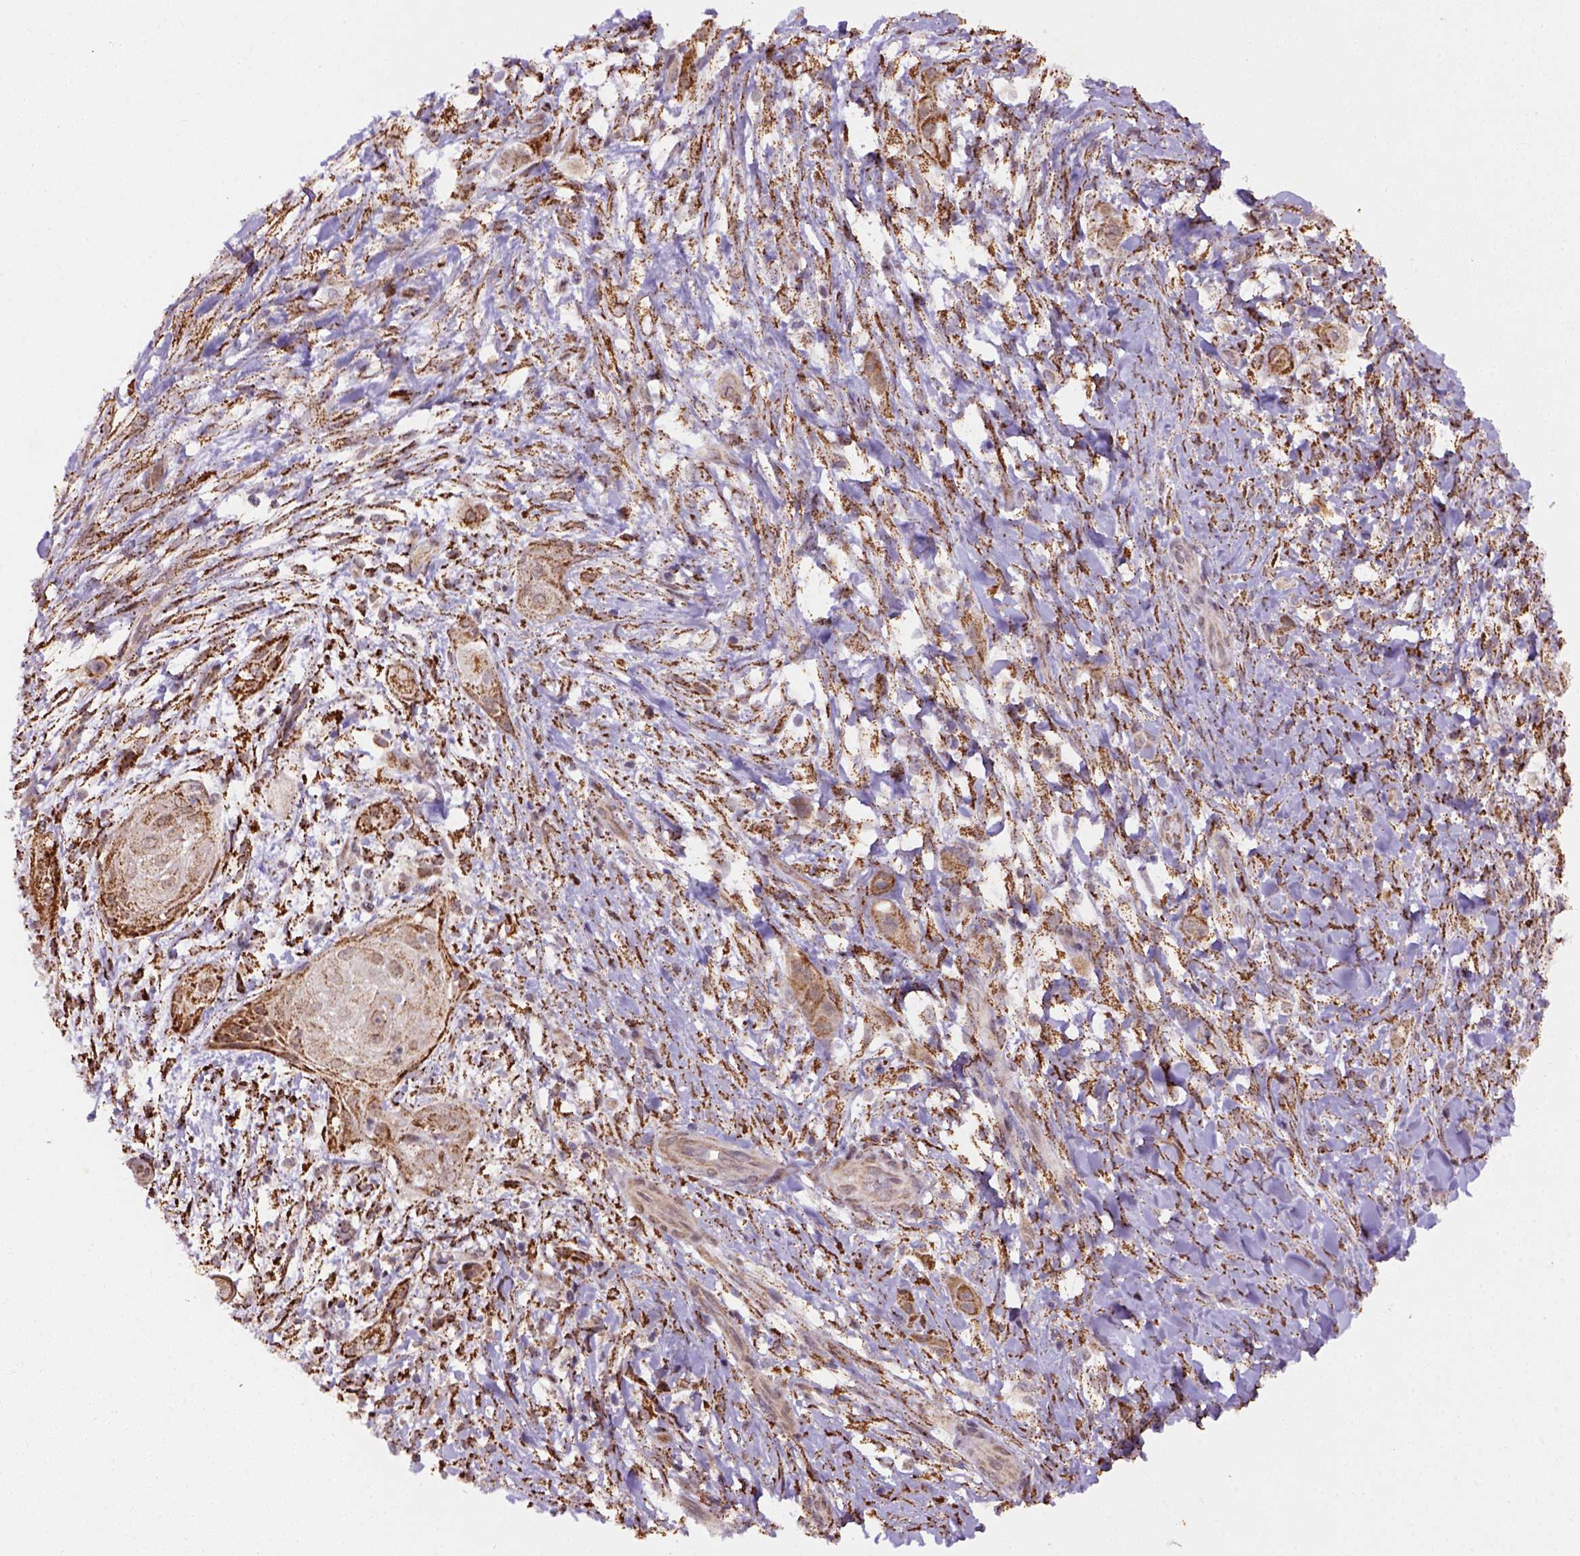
{"staining": {"intensity": "moderate", "quantity": "25%-75%", "location": "cytoplasmic/membranous"}, "tissue": "skin cancer", "cell_type": "Tumor cells", "image_type": "cancer", "snomed": [{"axis": "morphology", "description": "Squamous cell carcinoma, NOS"}, {"axis": "topography", "description": "Skin"}], "caption": "Protein staining shows moderate cytoplasmic/membranous positivity in about 25%-75% of tumor cells in skin cancer.", "gene": "FZD7", "patient": {"sex": "male", "age": 62}}